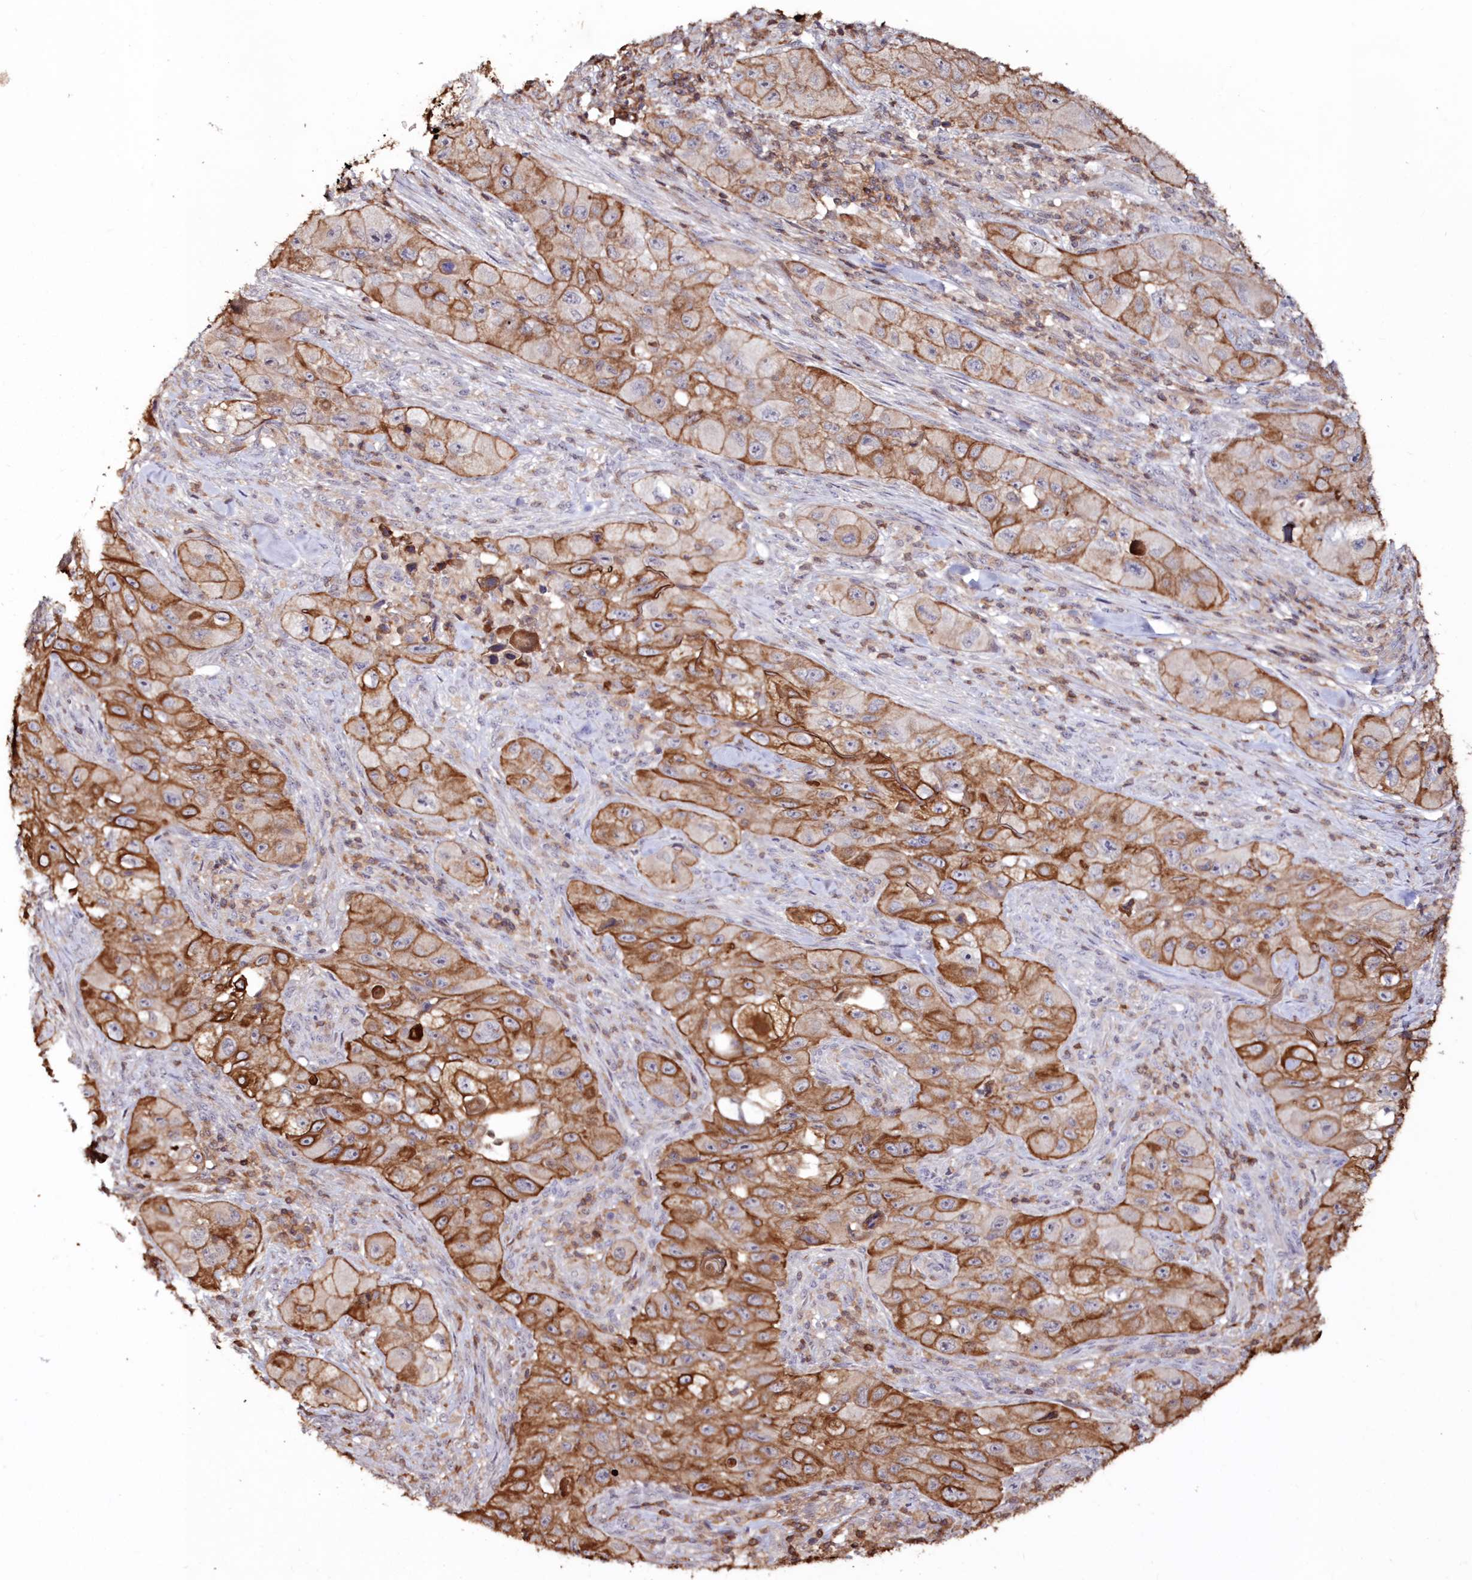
{"staining": {"intensity": "strong", "quantity": "25%-75%", "location": "cytoplasmic/membranous"}, "tissue": "skin cancer", "cell_type": "Tumor cells", "image_type": "cancer", "snomed": [{"axis": "morphology", "description": "Squamous cell carcinoma, NOS"}, {"axis": "topography", "description": "Skin"}, {"axis": "topography", "description": "Subcutis"}], "caption": "Protein expression analysis of human skin cancer reveals strong cytoplasmic/membranous expression in about 25%-75% of tumor cells.", "gene": "SNED1", "patient": {"sex": "male", "age": 73}}